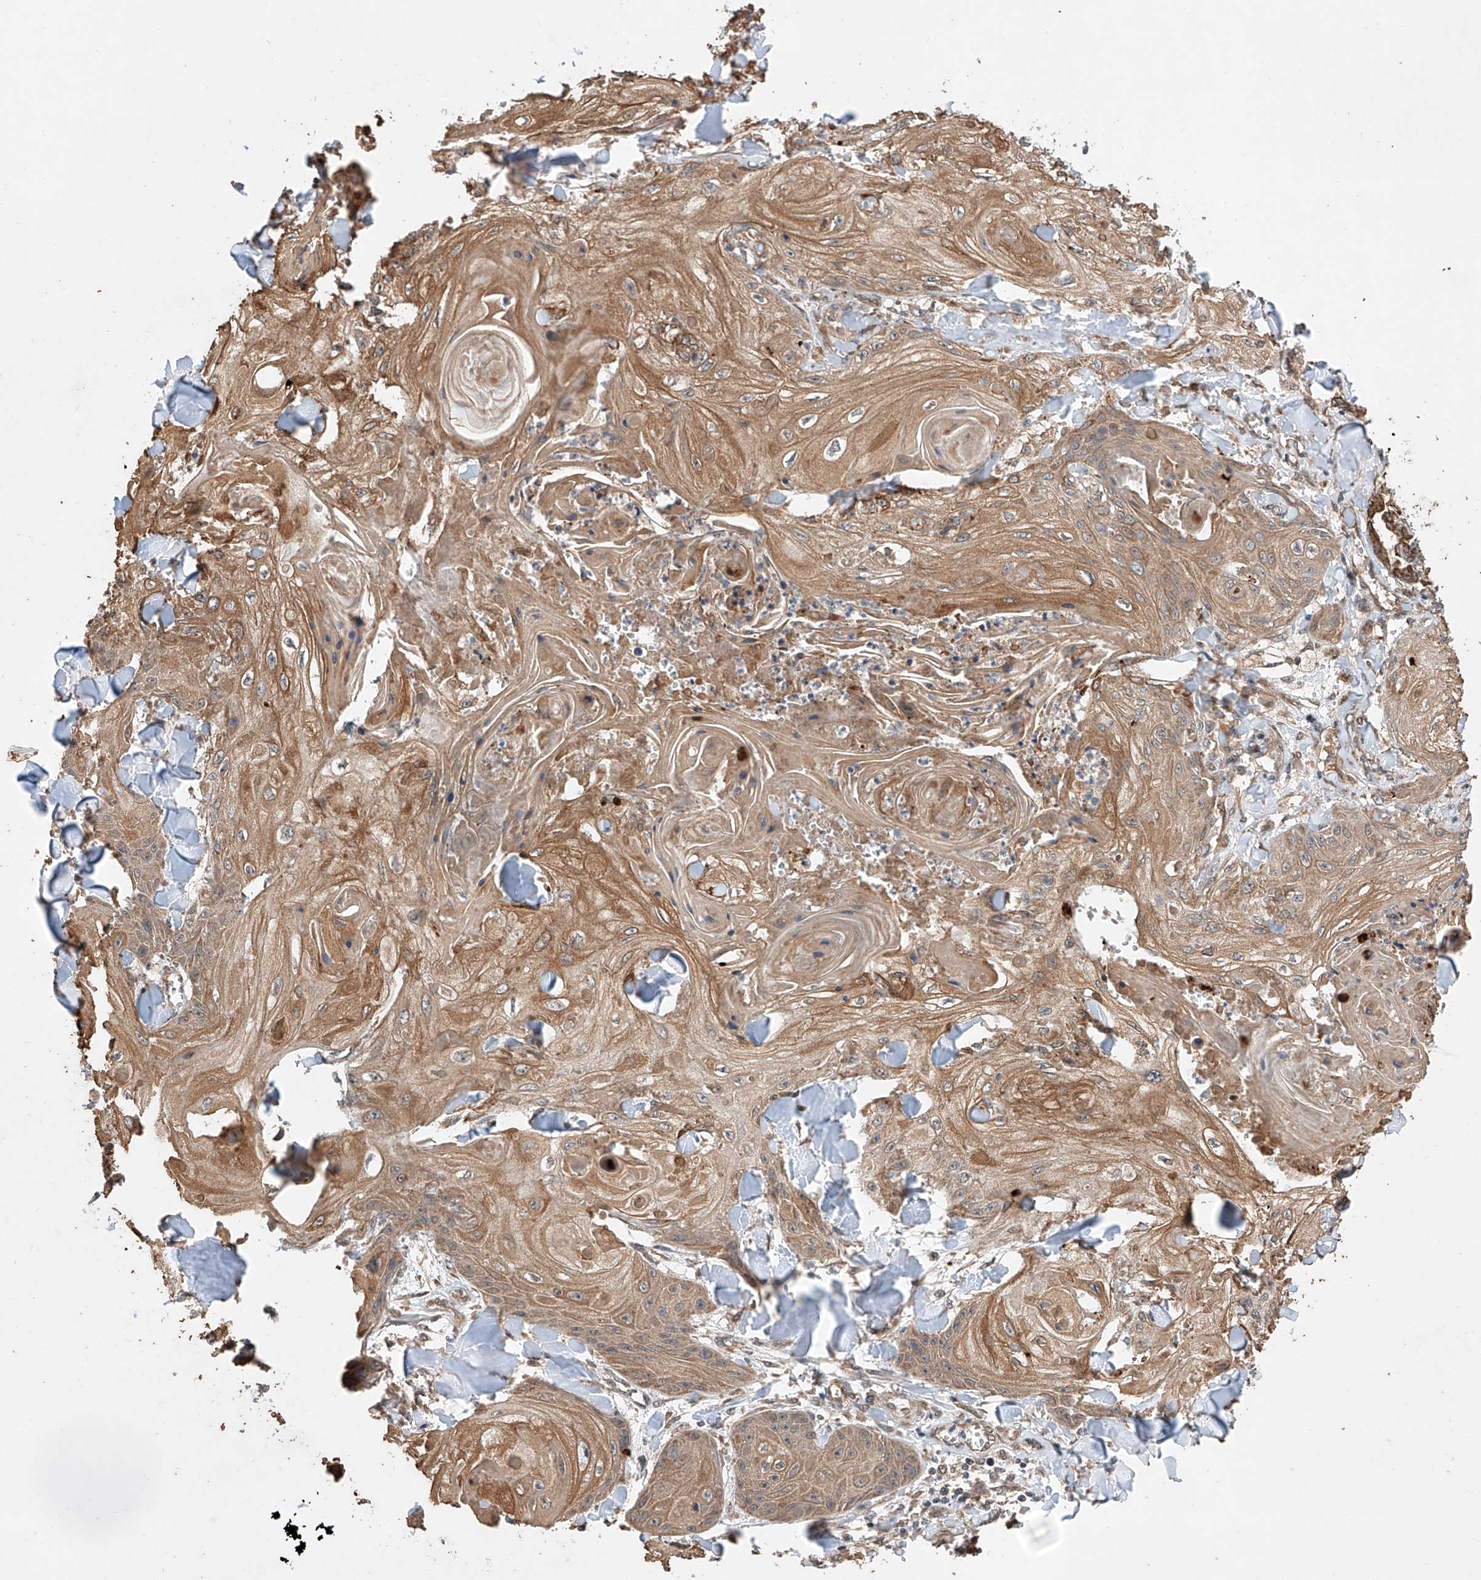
{"staining": {"intensity": "moderate", "quantity": ">75%", "location": "cytoplasmic/membranous"}, "tissue": "skin cancer", "cell_type": "Tumor cells", "image_type": "cancer", "snomed": [{"axis": "morphology", "description": "Squamous cell carcinoma, NOS"}, {"axis": "topography", "description": "Skin"}], "caption": "An image showing moderate cytoplasmic/membranous positivity in about >75% of tumor cells in squamous cell carcinoma (skin), as visualized by brown immunohistochemical staining.", "gene": "LURAP1", "patient": {"sex": "male", "age": 74}}